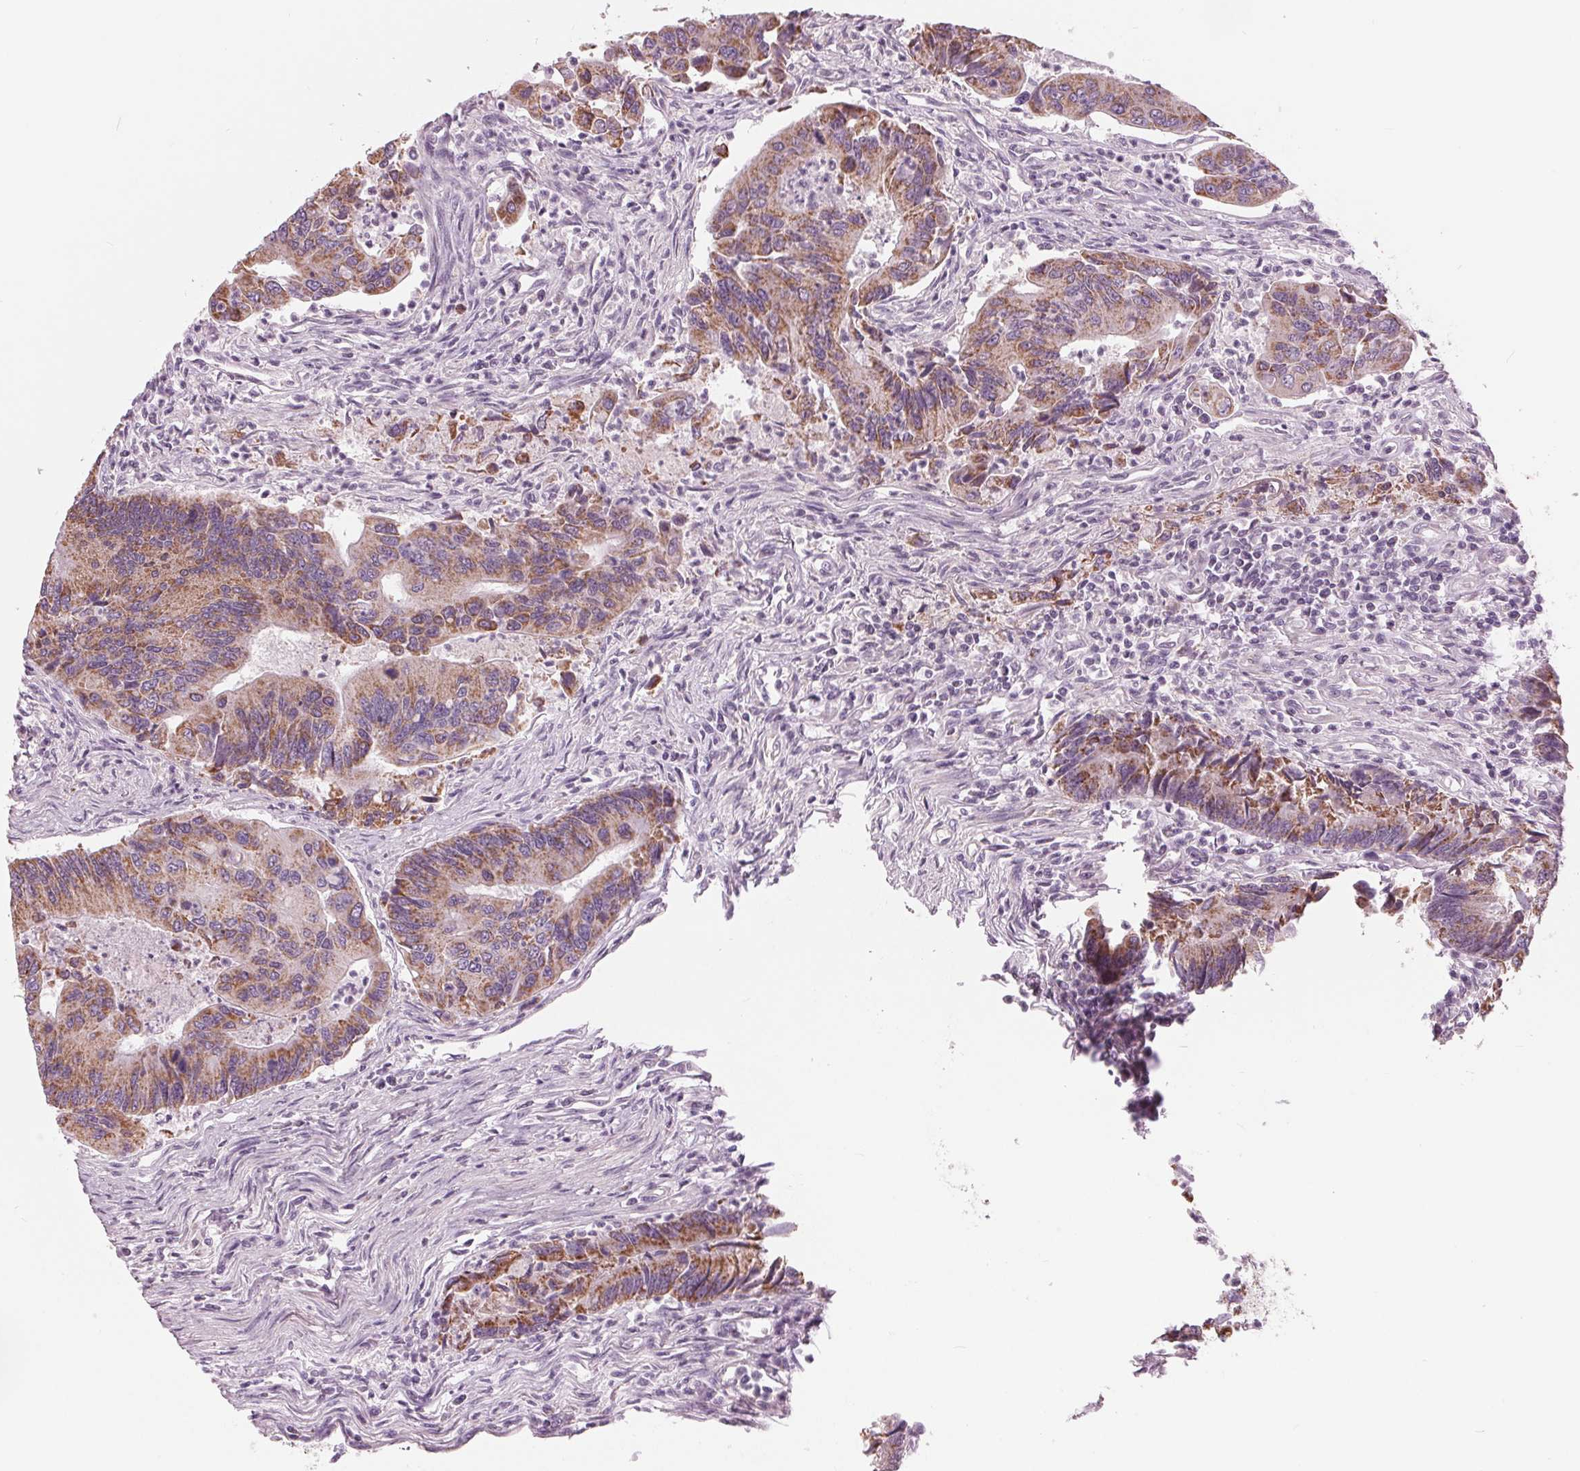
{"staining": {"intensity": "moderate", "quantity": ">75%", "location": "cytoplasmic/membranous"}, "tissue": "colorectal cancer", "cell_type": "Tumor cells", "image_type": "cancer", "snomed": [{"axis": "morphology", "description": "Adenocarcinoma, NOS"}, {"axis": "topography", "description": "Colon"}], "caption": "Immunohistochemical staining of colorectal cancer exhibits moderate cytoplasmic/membranous protein positivity in approximately >75% of tumor cells. The staining was performed using DAB, with brown indicating positive protein expression. Nuclei are stained blue with hematoxylin.", "gene": "SAMD4A", "patient": {"sex": "female", "age": 67}}